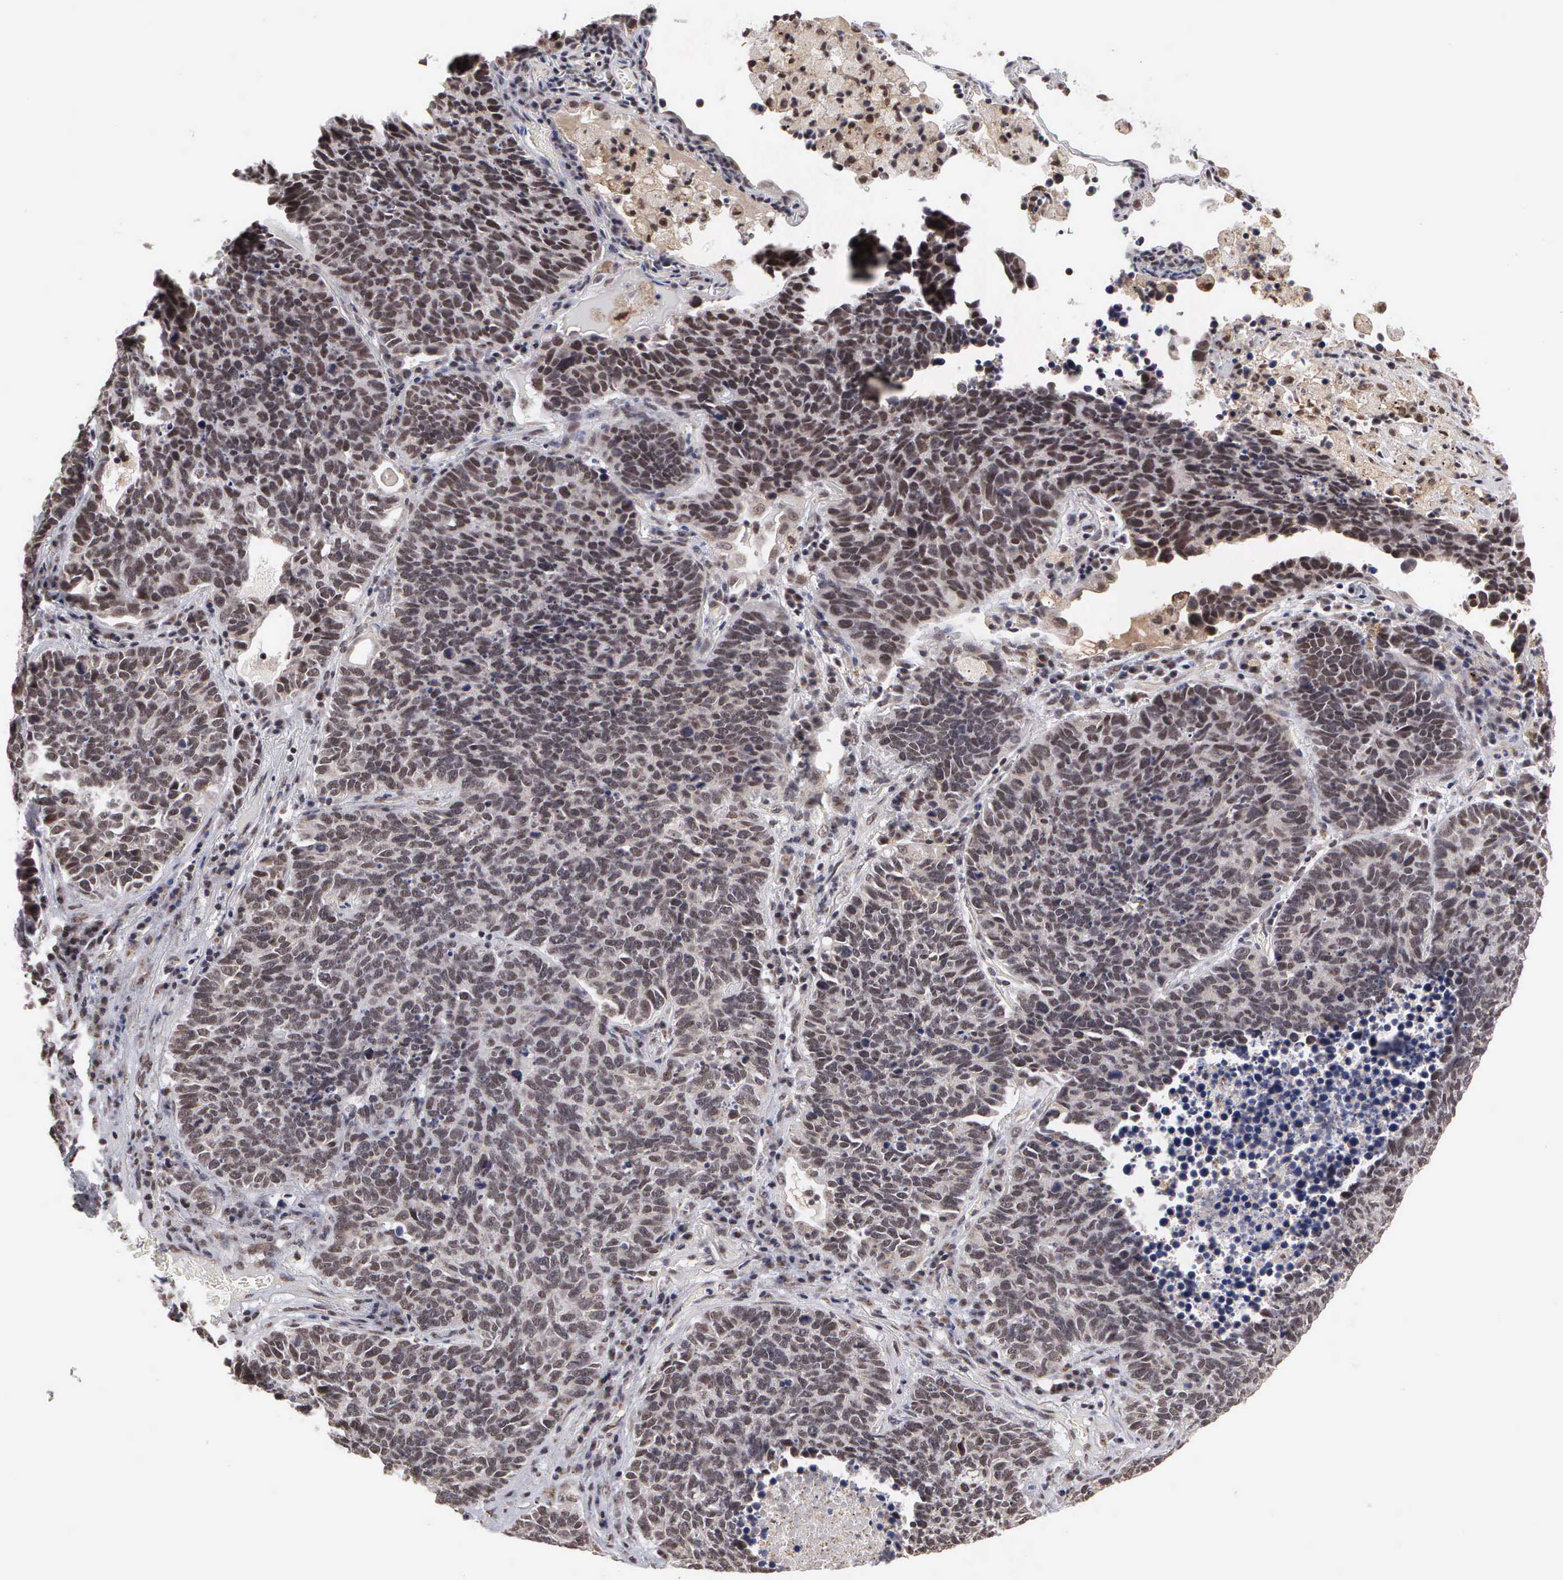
{"staining": {"intensity": "strong", "quantity": ">75%", "location": "cytoplasmic/membranous,nuclear"}, "tissue": "lung cancer", "cell_type": "Tumor cells", "image_type": "cancer", "snomed": [{"axis": "morphology", "description": "Neoplasm, malignant, NOS"}, {"axis": "topography", "description": "Lung"}], "caption": "Human malignant neoplasm (lung) stained for a protein (brown) displays strong cytoplasmic/membranous and nuclear positive positivity in approximately >75% of tumor cells.", "gene": "GTF2A1", "patient": {"sex": "female", "age": 75}}